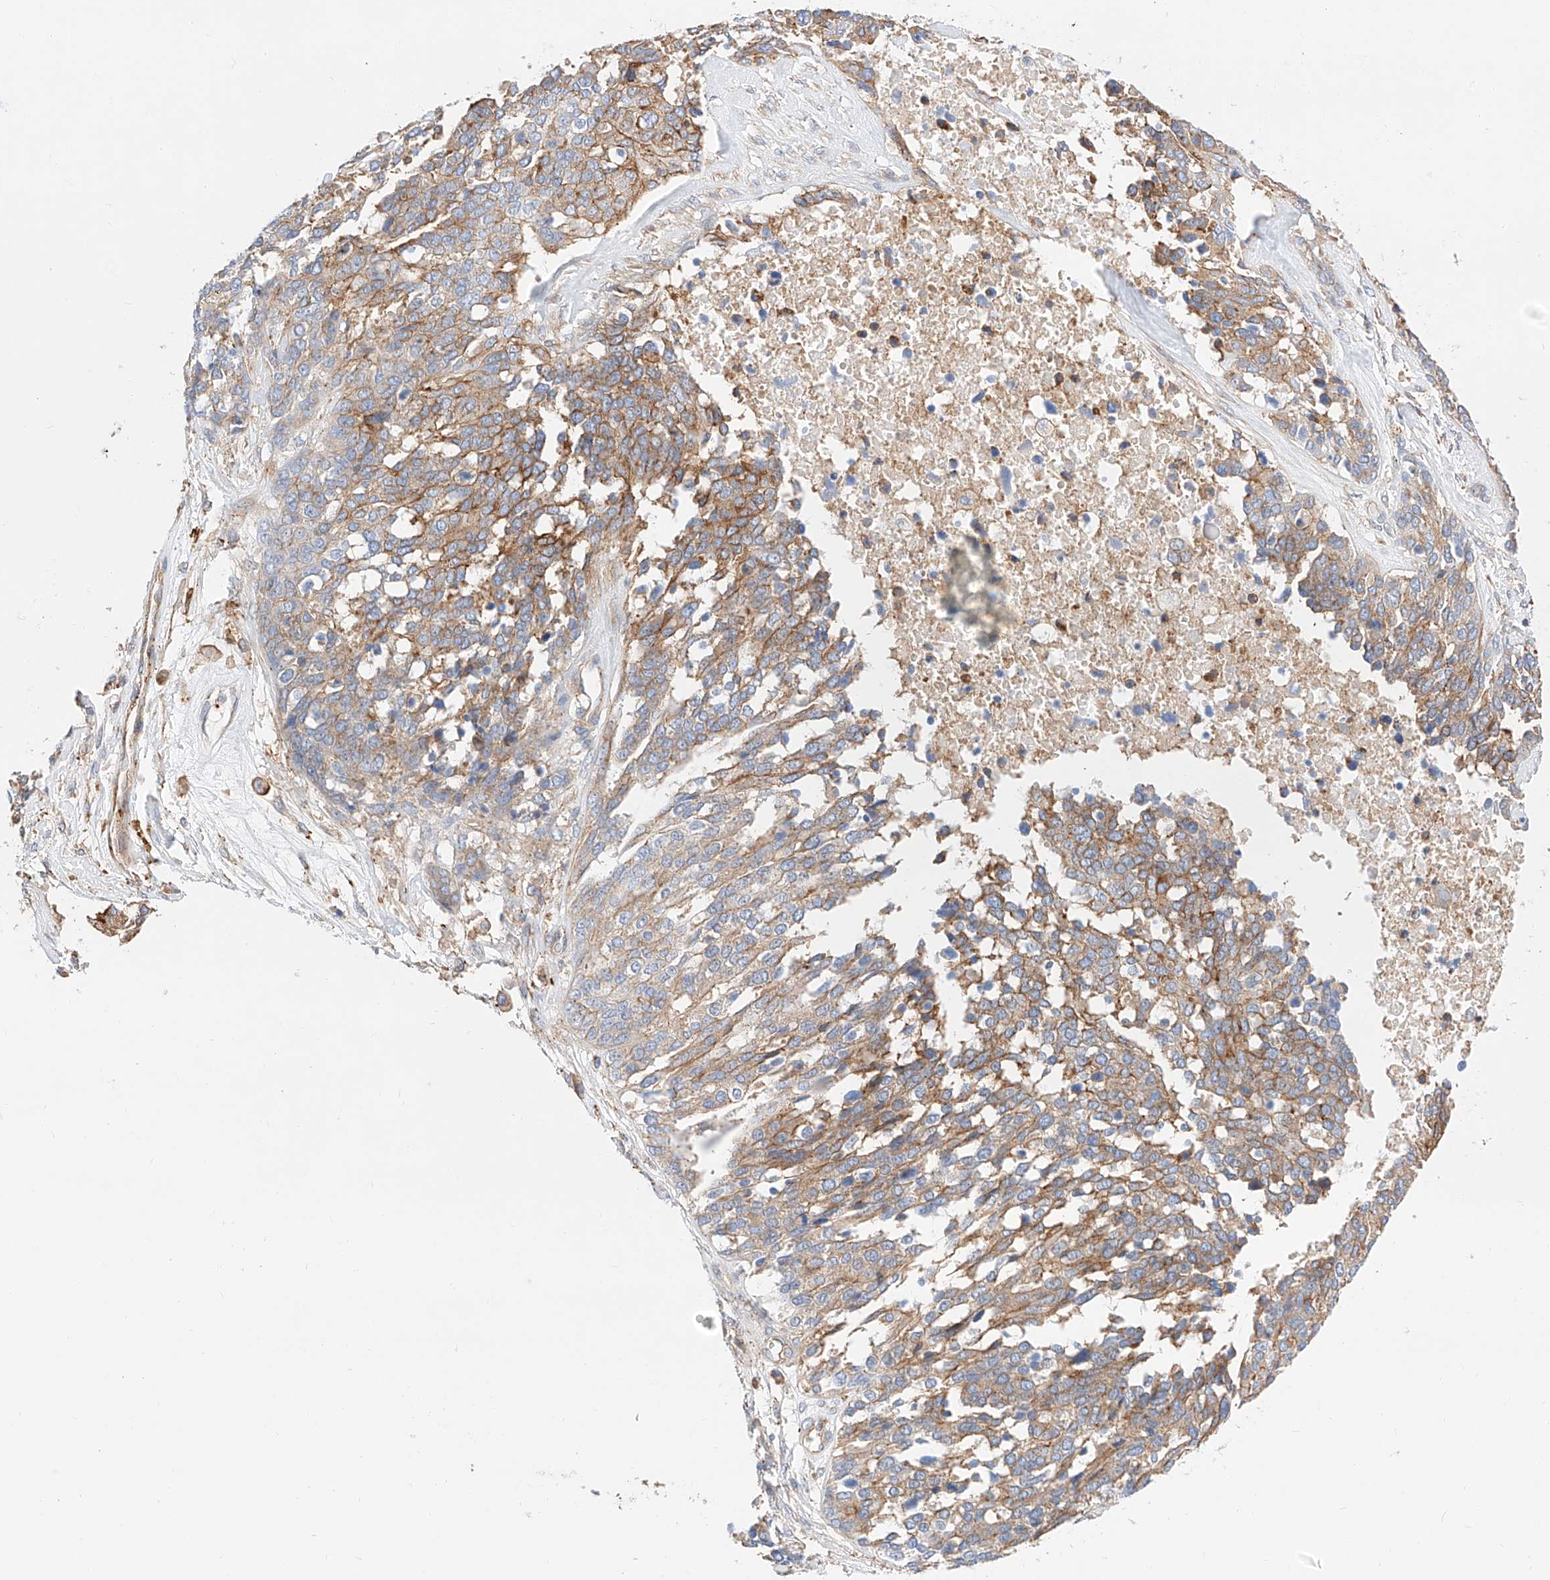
{"staining": {"intensity": "moderate", "quantity": ">75%", "location": "cytoplasmic/membranous"}, "tissue": "ovarian cancer", "cell_type": "Tumor cells", "image_type": "cancer", "snomed": [{"axis": "morphology", "description": "Cystadenocarcinoma, serous, NOS"}, {"axis": "topography", "description": "Ovary"}], "caption": "Tumor cells display medium levels of moderate cytoplasmic/membranous positivity in about >75% of cells in ovarian serous cystadenocarcinoma.", "gene": "HAUS4", "patient": {"sex": "female", "age": 44}}